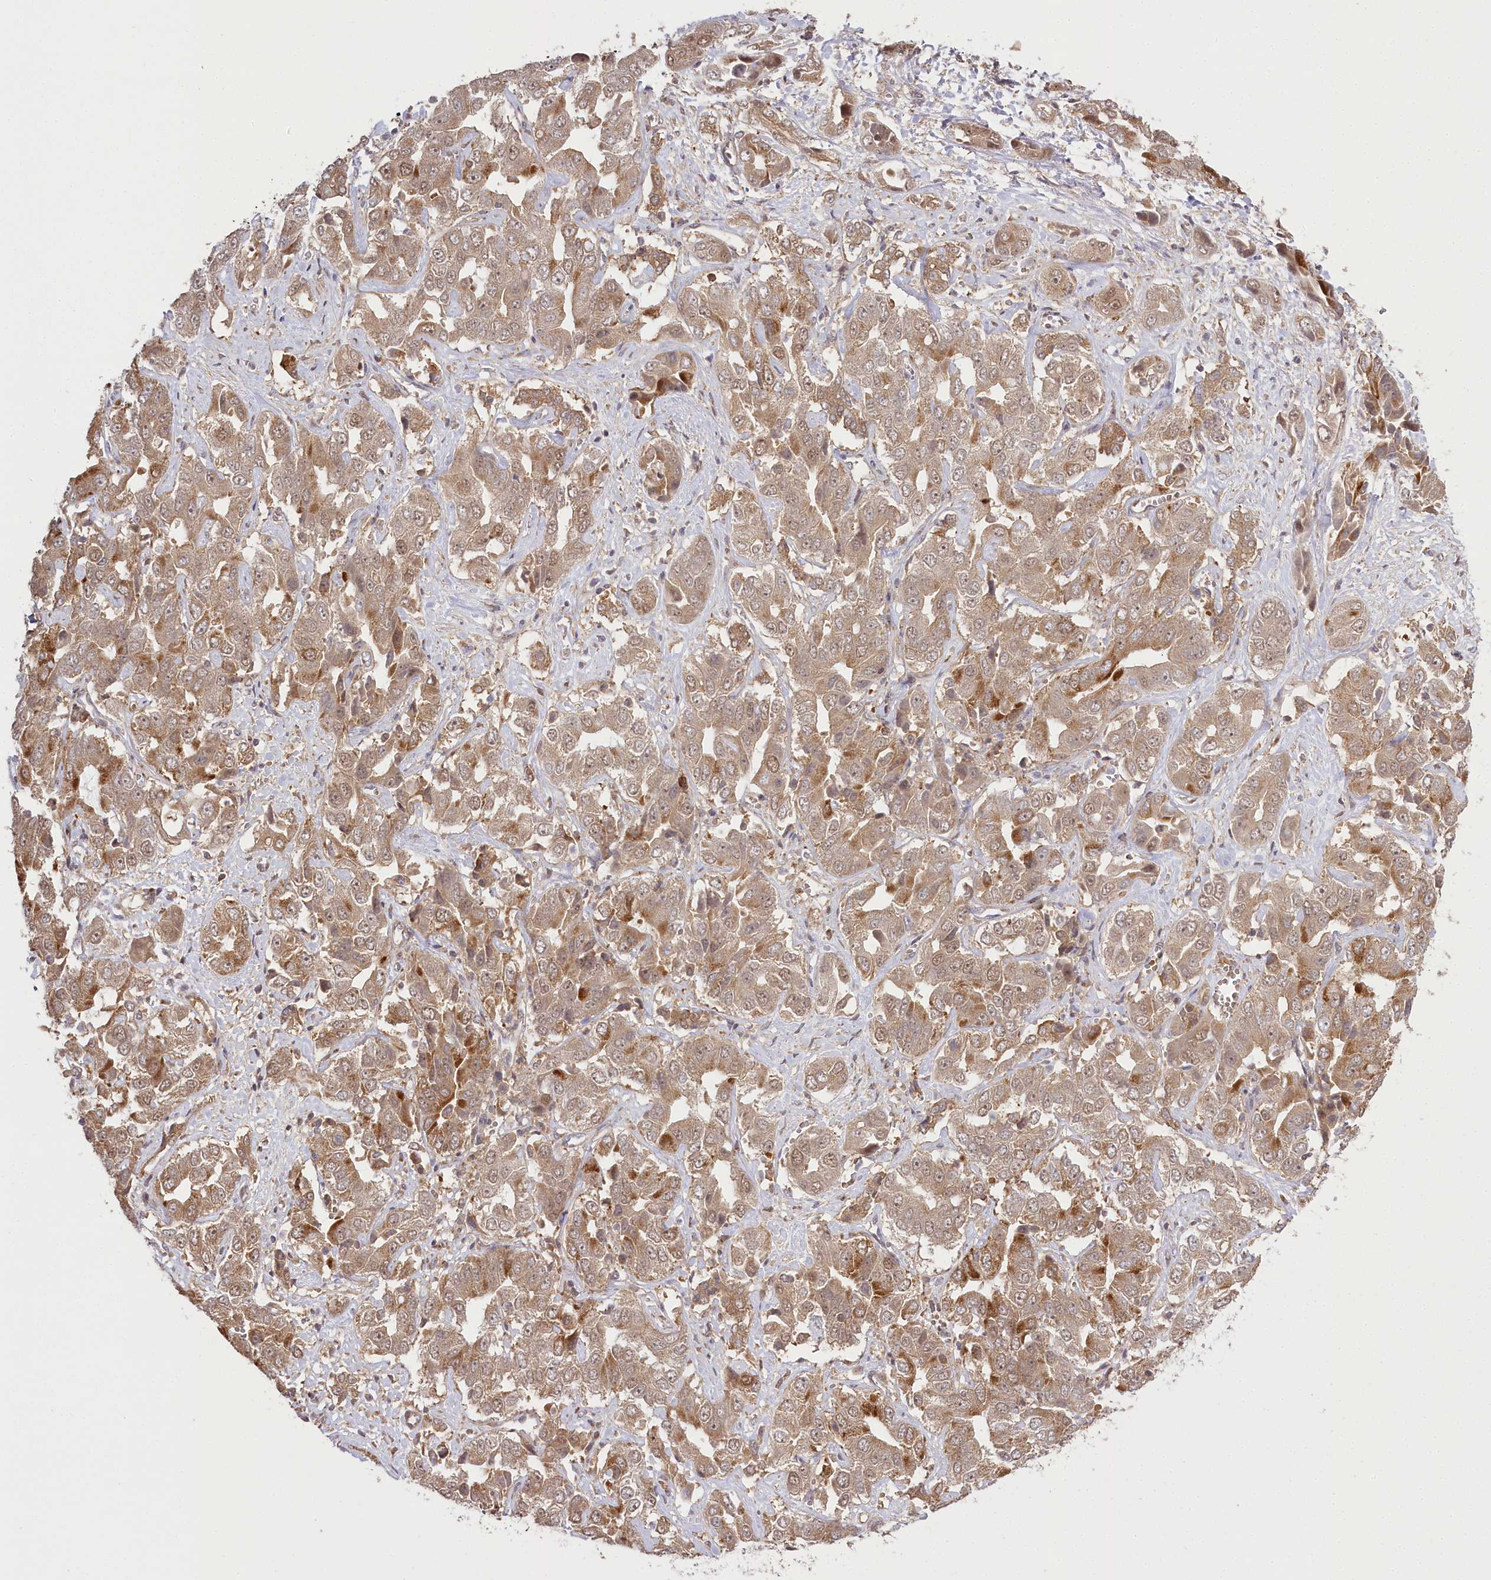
{"staining": {"intensity": "moderate", "quantity": "25%-75%", "location": "cytoplasmic/membranous"}, "tissue": "liver cancer", "cell_type": "Tumor cells", "image_type": "cancer", "snomed": [{"axis": "morphology", "description": "Cholangiocarcinoma"}, {"axis": "topography", "description": "Liver"}], "caption": "Moderate cytoplasmic/membranous positivity for a protein is present in about 25%-75% of tumor cells of liver cholangiocarcinoma using immunohistochemistry (IHC).", "gene": "CCDC91", "patient": {"sex": "female", "age": 52}}